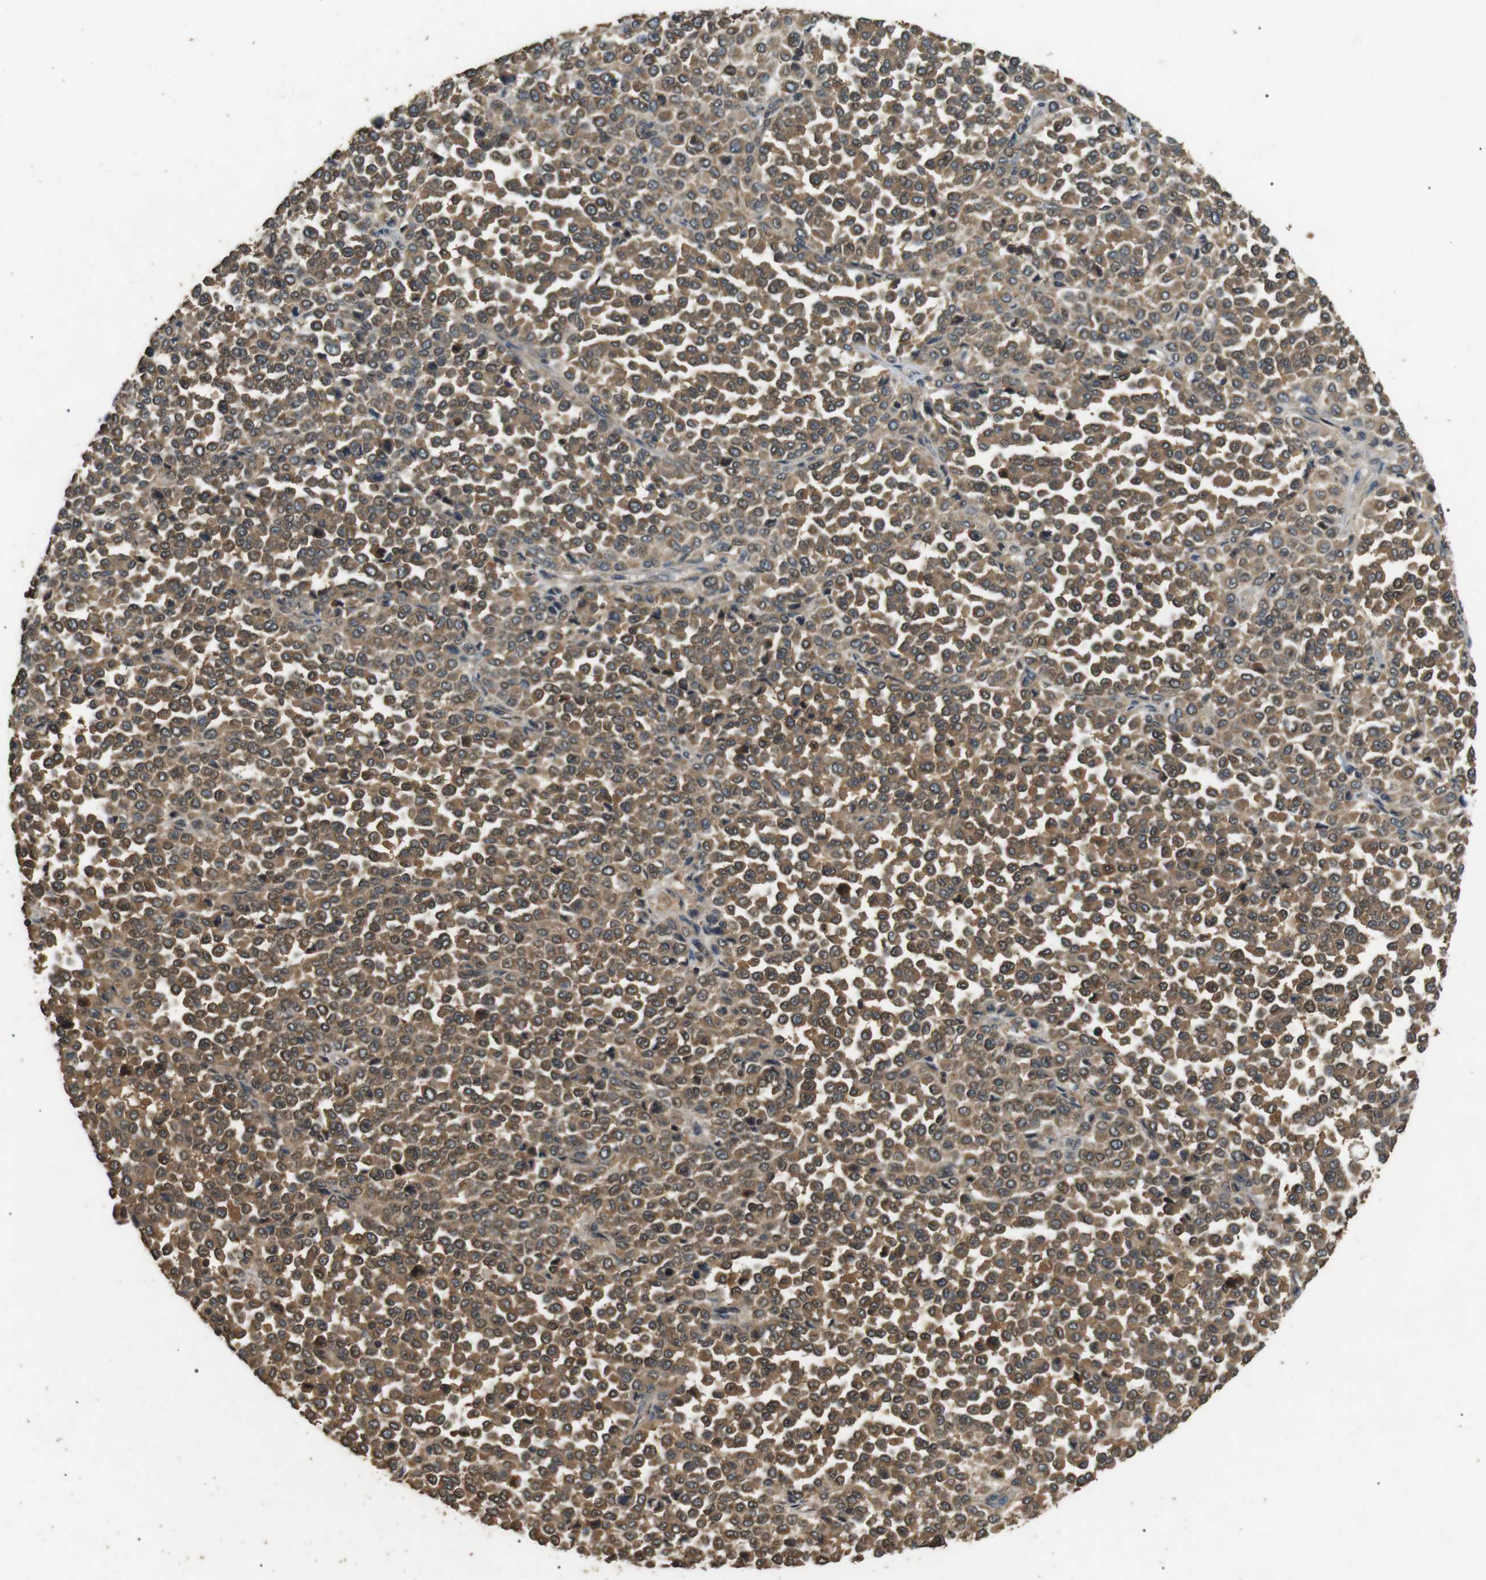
{"staining": {"intensity": "weak", "quantity": ">75%", "location": "cytoplasmic/membranous"}, "tissue": "melanoma", "cell_type": "Tumor cells", "image_type": "cancer", "snomed": [{"axis": "morphology", "description": "Malignant melanoma, Metastatic site"}, {"axis": "topography", "description": "Pancreas"}], "caption": "DAB (3,3'-diaminobenzidine) immunohistochemical staining of human malignant melanoma (metastatic site) shows weak cytoplasmic/membranous protein positivity in about >75% of tumor cells.", "gene": "TBC1D15", "patient": {"sex": "female", "age": 30}}